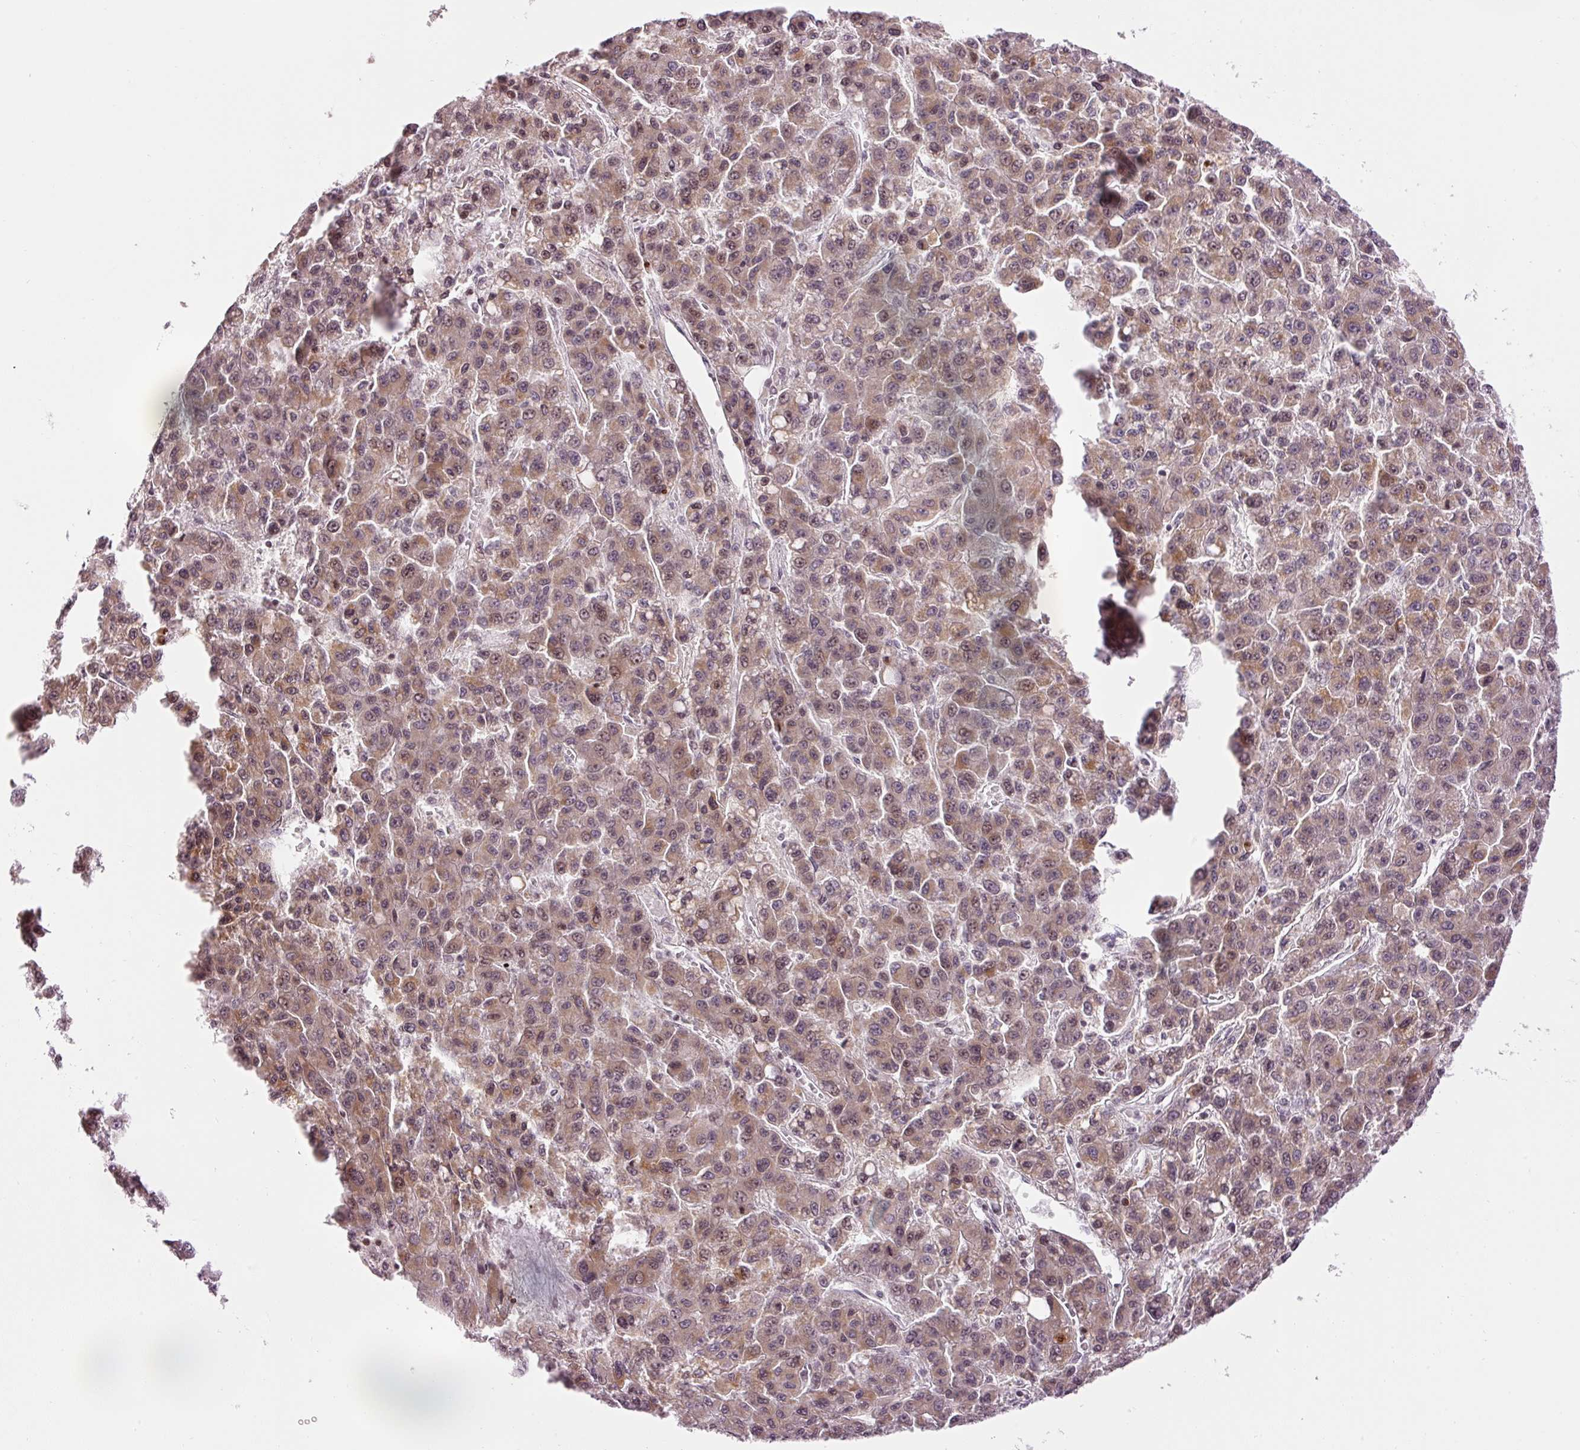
{"staining": {"intensity": "moderate", "quantity": ">75%", "location": "cytoplasmic/membranous"}, "tissue": "liver cancer", "cell_type": "Tumor cells", "image_type": "cancer", "snomed": [{"axis": "morphology", "description": "Carcinoma, Hepatocellular, NOS"}, {"axis": "topography", "description": "Liver"}], "caption": "Immunohistochemistry of human liver hepatocellular carcinoma reveals medium levels of moderate cytoplasmic/membranous positivity in about >75% of tumor cells.", "gene": "ABHD11", "patient": {"sex": "male", "age": 70}}